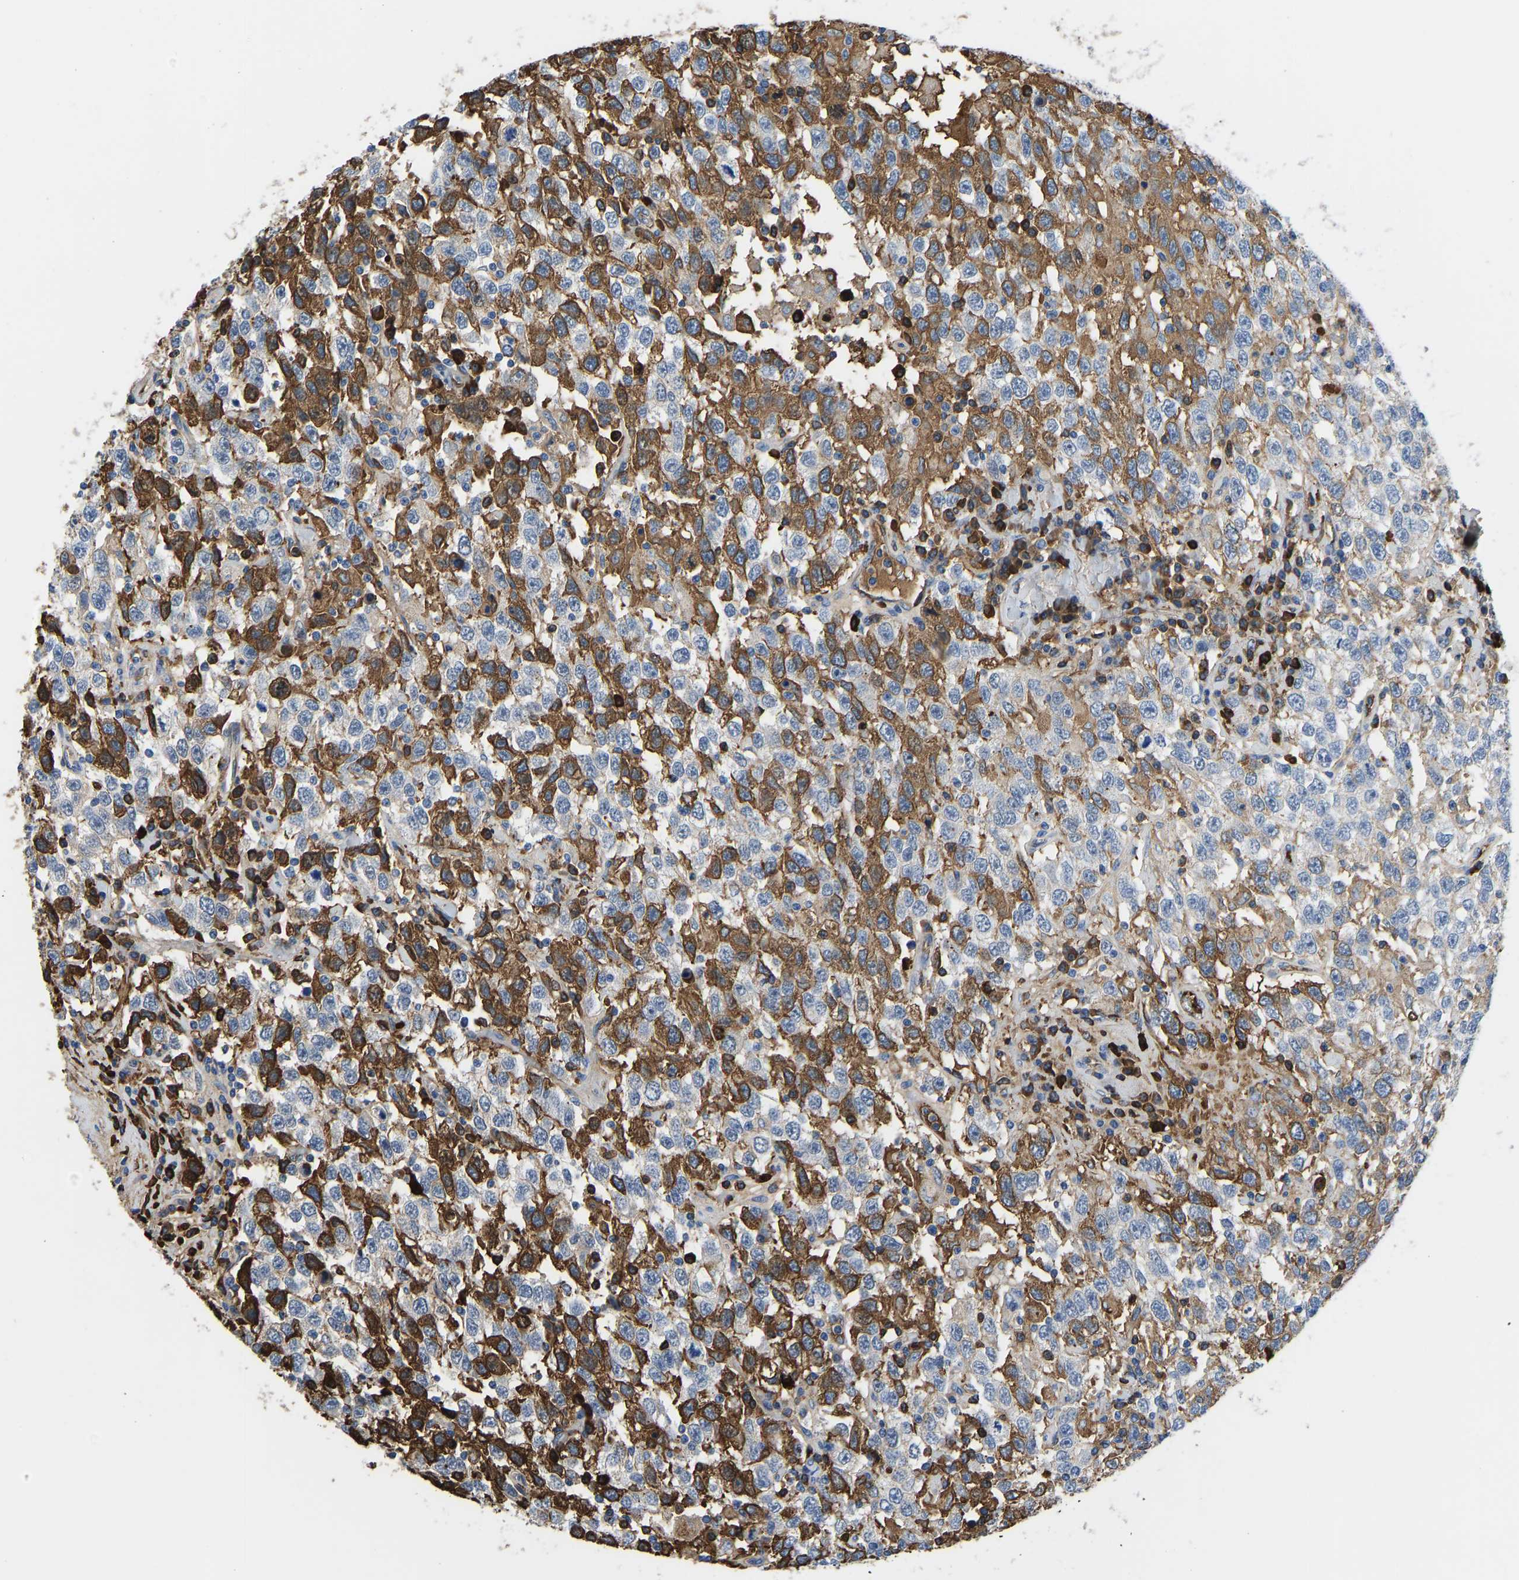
{"staining": {"intensity": "moderate", "quantity": "25%-75%", "location": "cytoplasmic/membranous"}, "tissue": "testis cancer", "cell_type": "Tumor cells", "image_type": "cancer", "snomed": [{"axis": "morphology", "description": "Seminoma, NOS"}, {"axis": "topography", "description": "Testis"}], "caption": "IHC image of seminoma (testis) stained for a protein (brown), which exhibits medium levels of moderate cytoplasmic/membranous expression in about 25%-75% of tumor cells.", "gene": "HSPG2", "patient": {"sex": "male", "age": 41}}